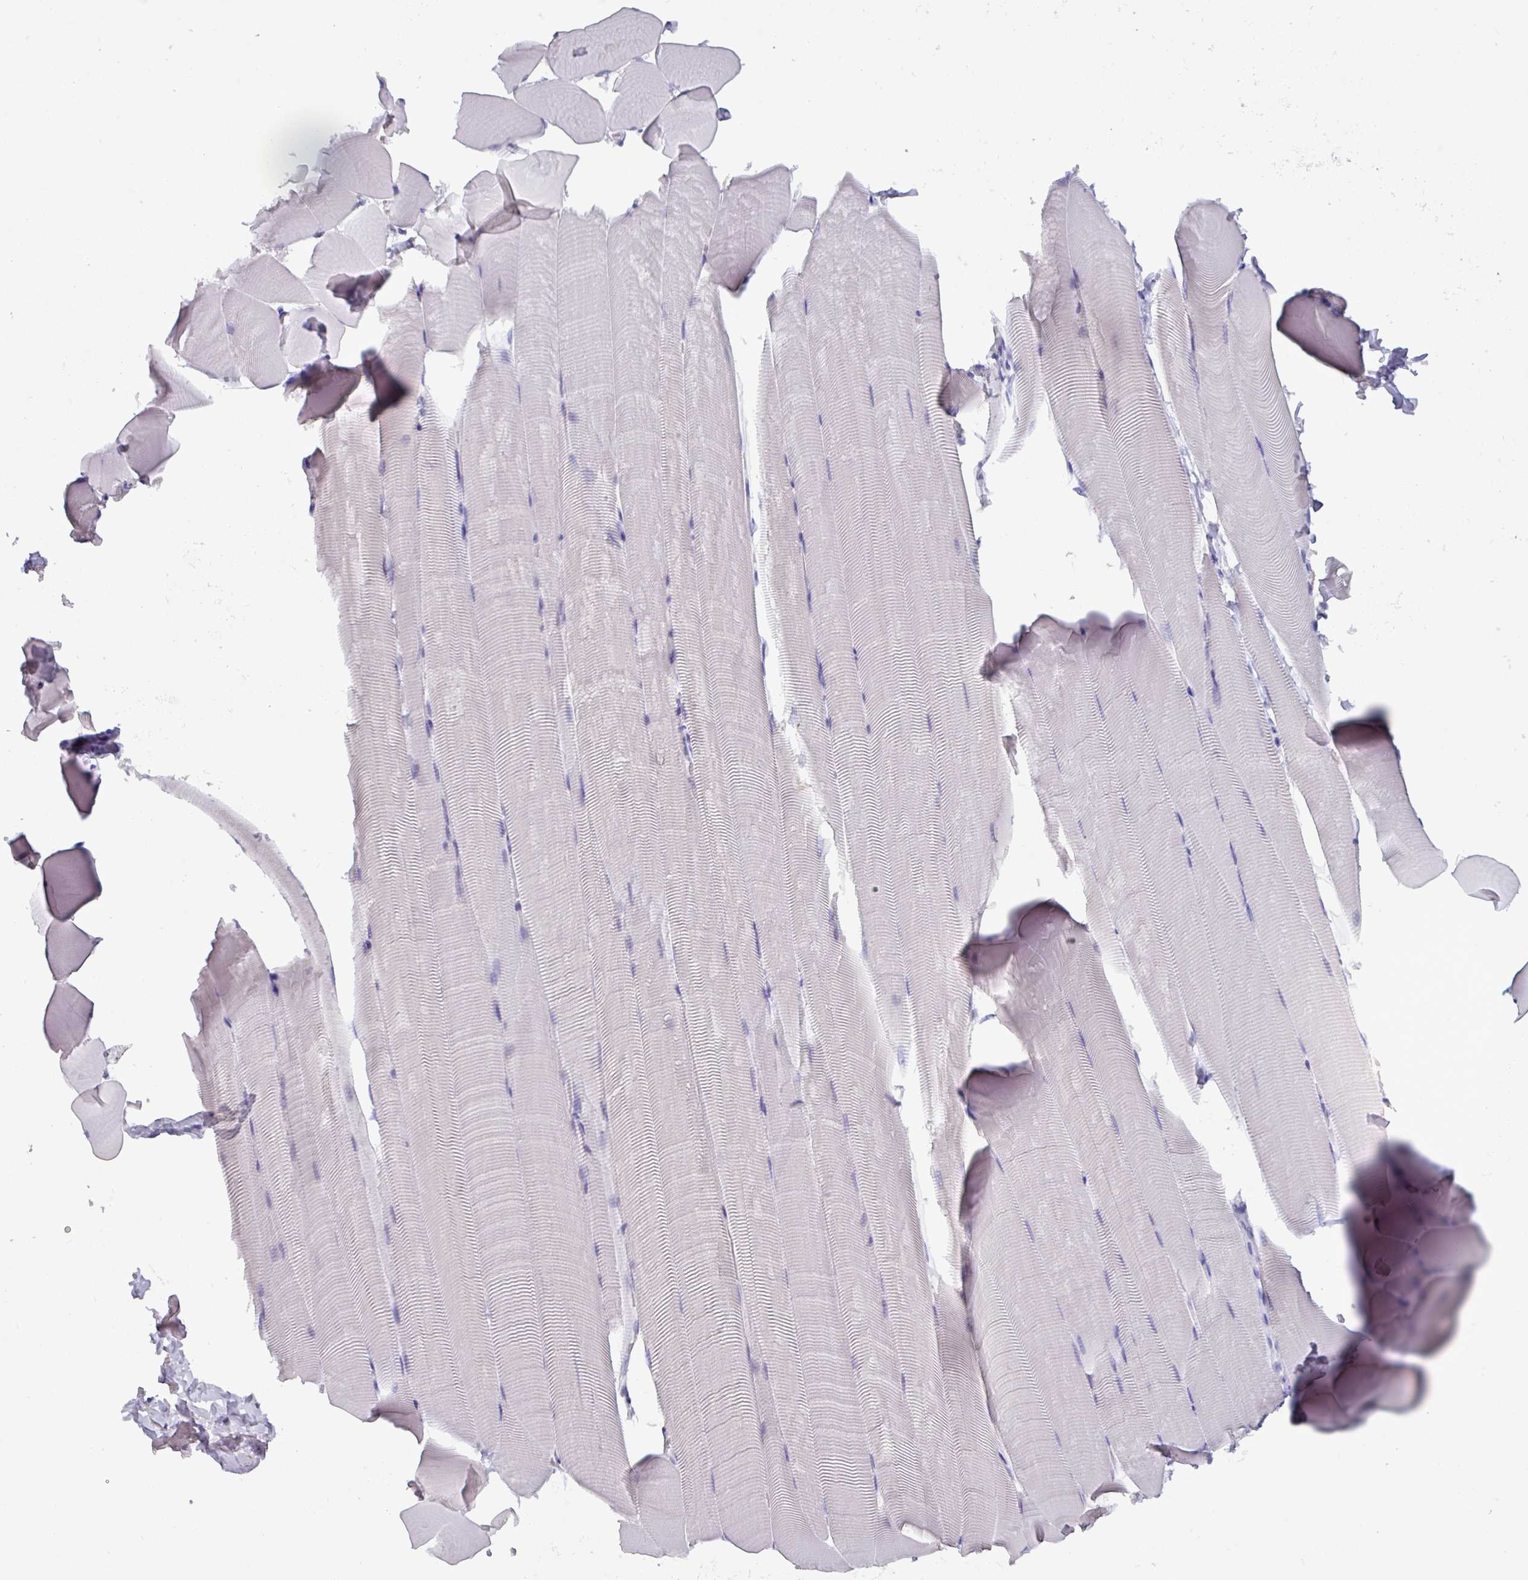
{"staining": {"intensity": "negative", "quantity": "none", "location": "none"}, "tissue": "skeletal muscle", "cell_type": "Myocytes", "image_type": "normal", "snomed": [{"axis": "morphology", "description": "Normal tissue, NOS"}, {"axis": "topography", "description": "Skeletal muscle"}], "caption": "A high-resolution image shows IHC staining of unremarkable skeletal muscle, which shows no significant positivity in myocytes.", "gene": "OR2T10", "patient": {"sex": "male", "age": 25}}